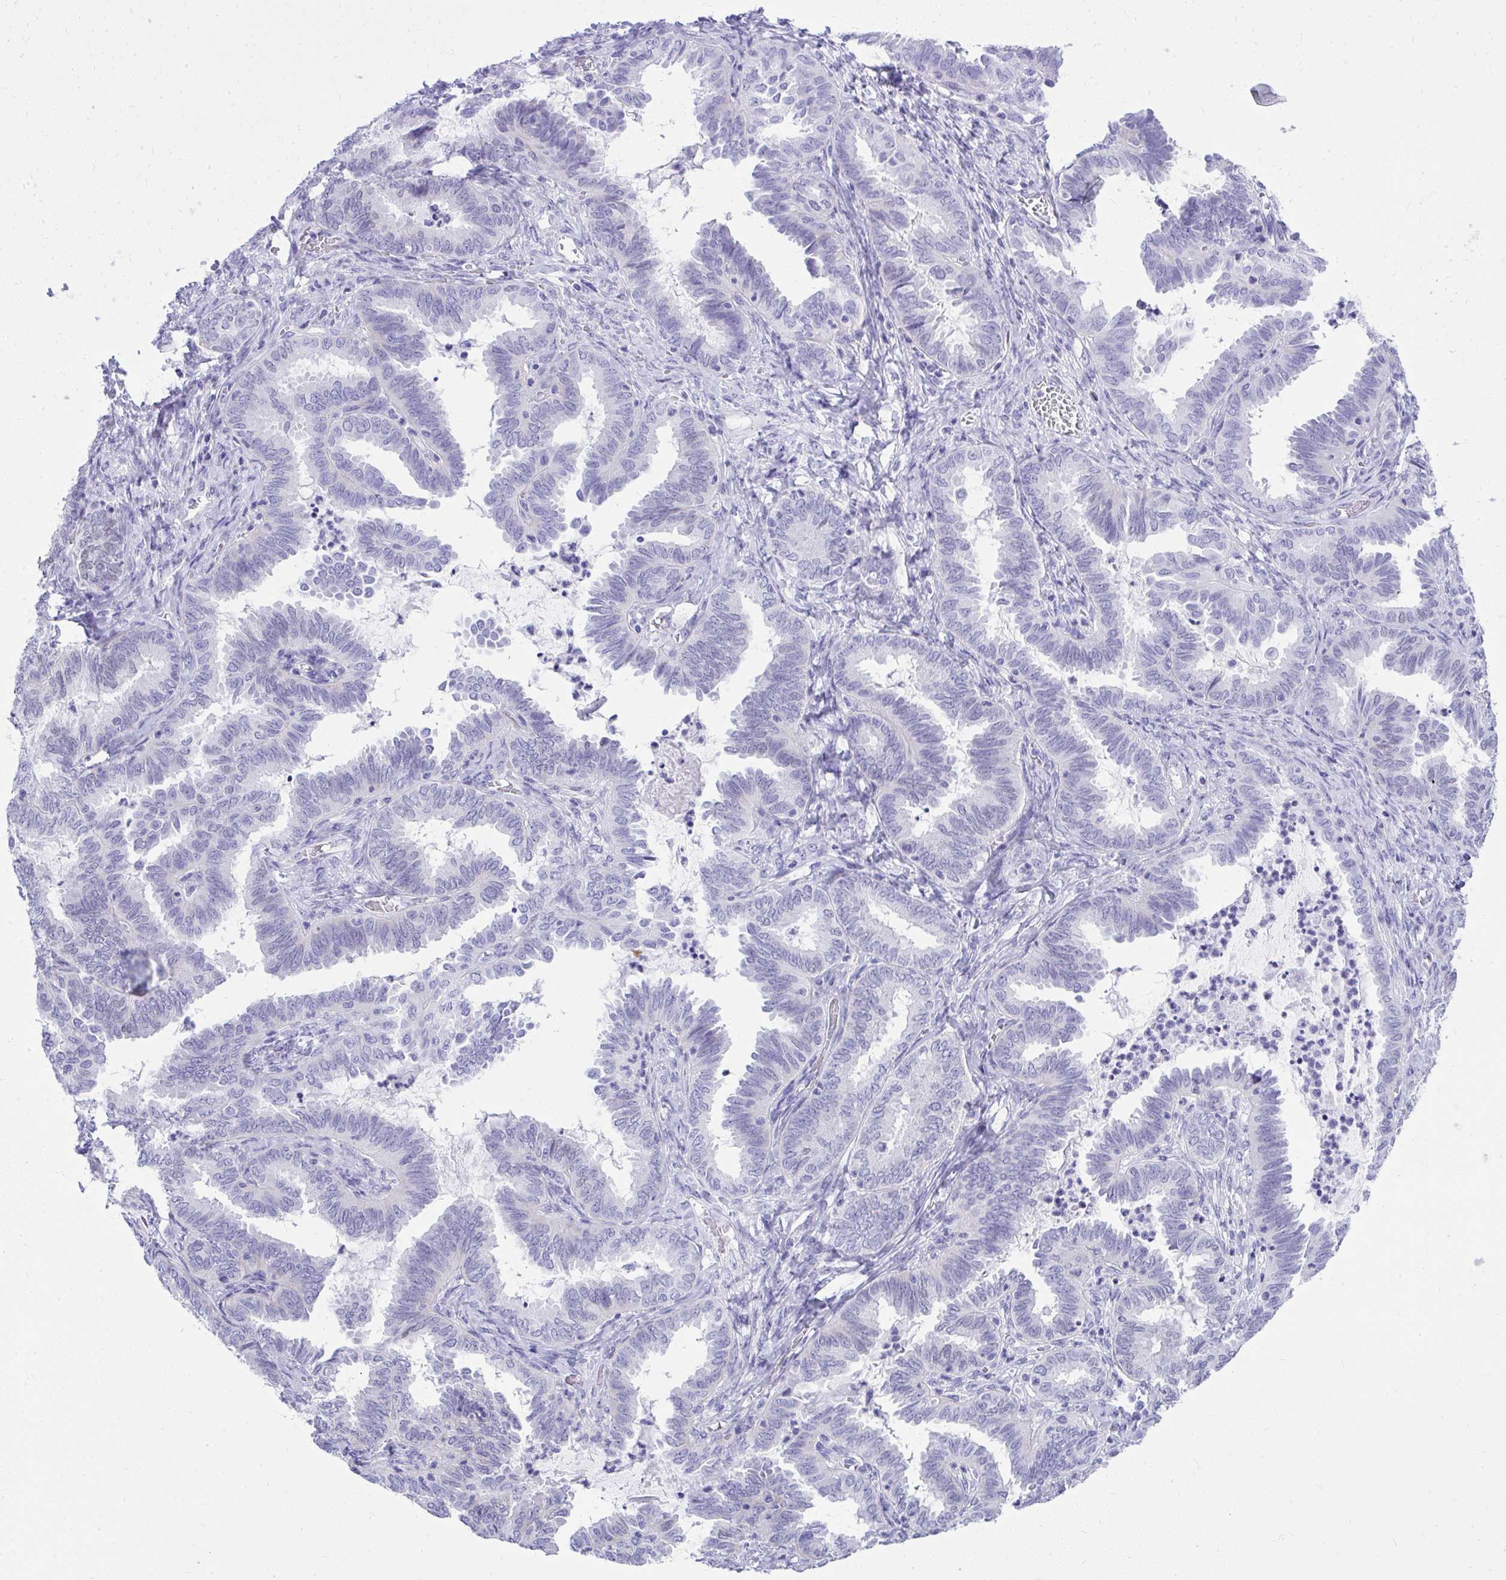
{"staining": {"intensity": "negative", "quantity": "none", "location": "none"}, "tissue": "ovarian cancer", "cell_type": "Tumor cells", "image_type": "cancer", "snomed": [{"axis": "morphology", "description": "Carcinoma, endometroid"}, {"axis": "topography", "description": "Ovary"}], "caption": "IHC of human ovarian cancer (endometroid carcinoma) displays no positivity in tumor cells.", "gene": "RALYL", "patient": {"sex": "female", "age": 70}}